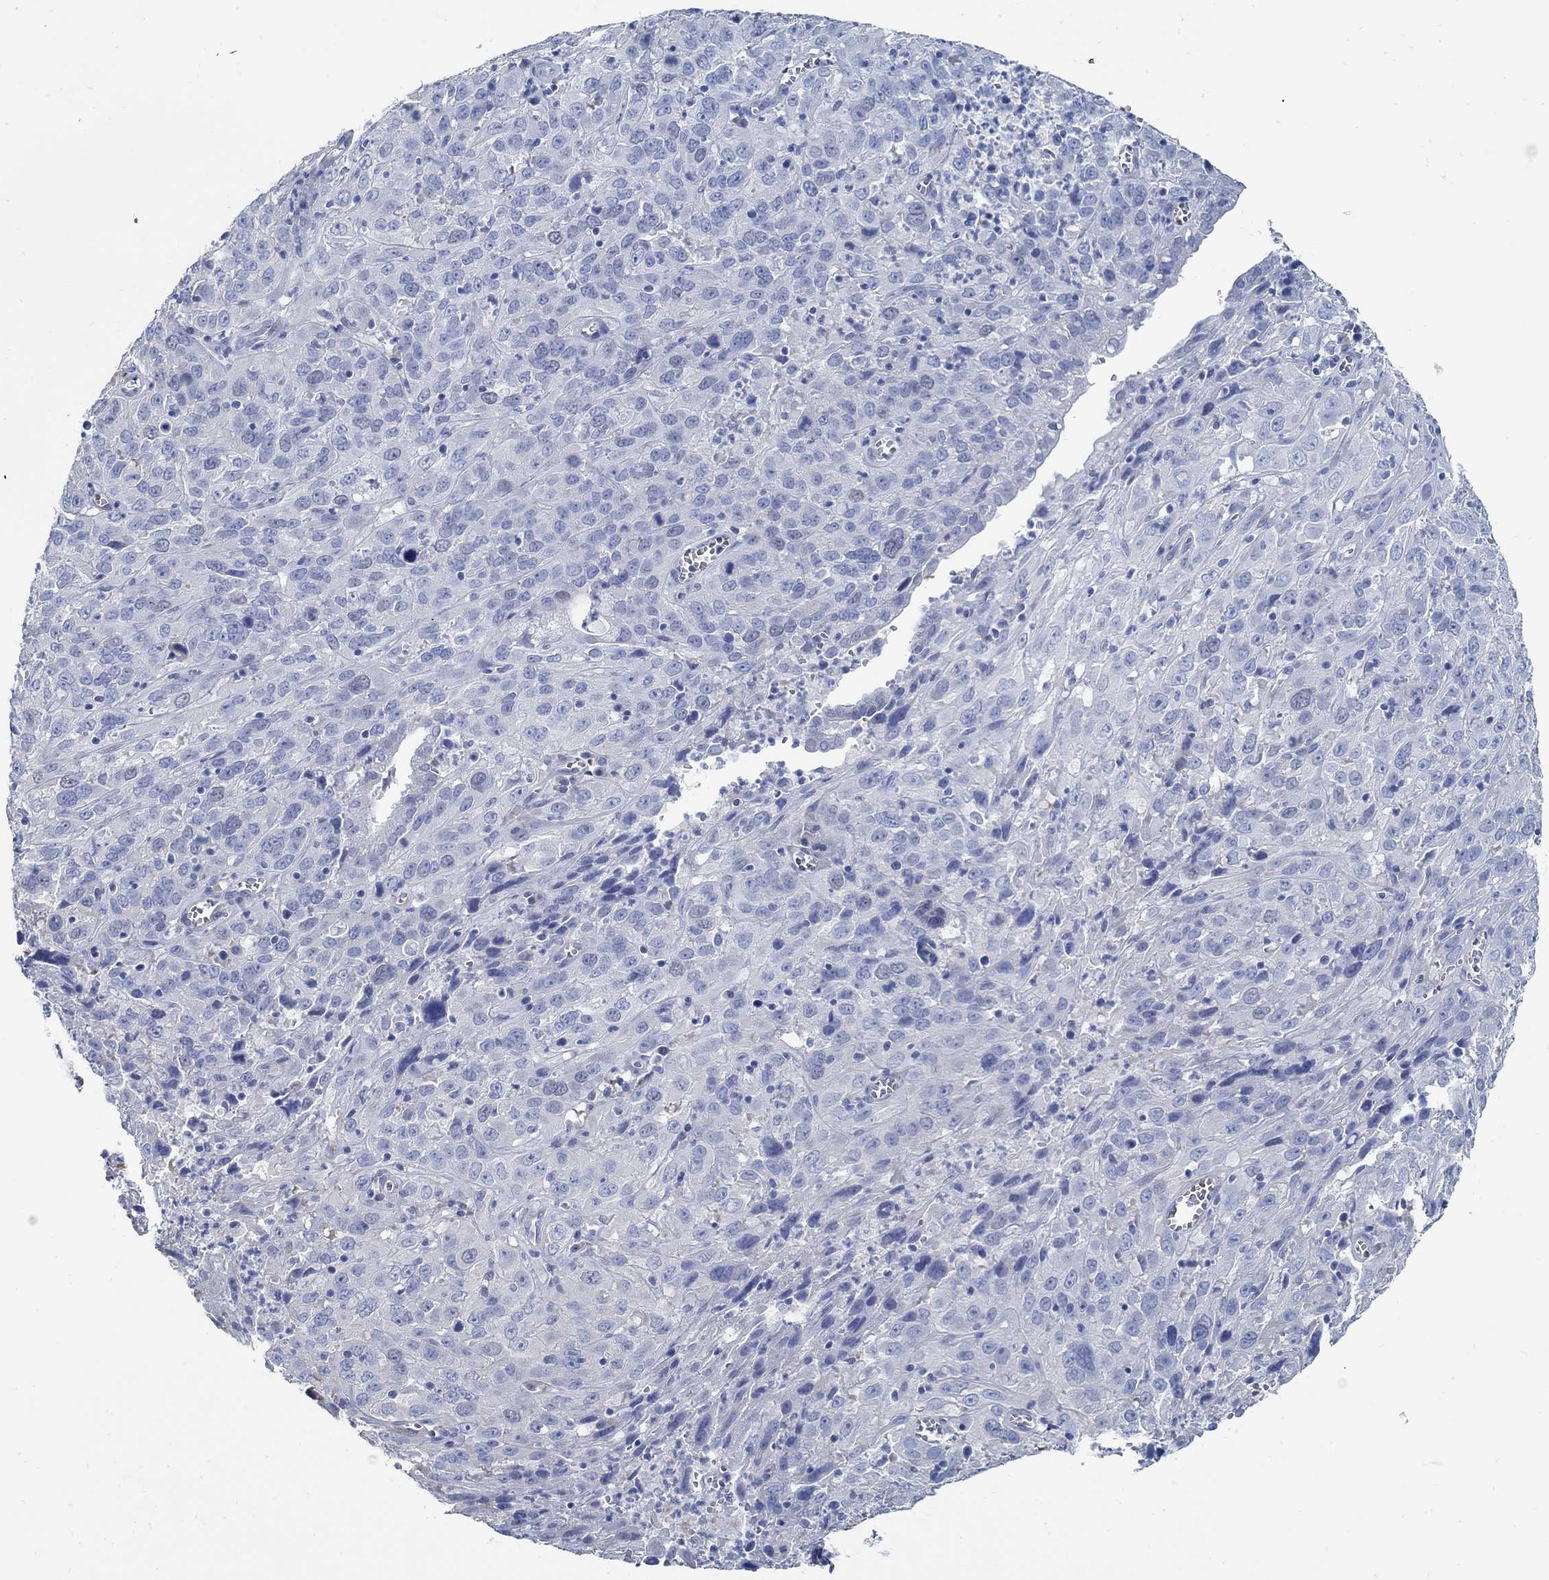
{"staining": {"intensity": "negative", "quantity": "none", "location": "none"}, "tissue": "cervical cancer", "cell_type": "Tumor cells", "image_type": "cancer", "snomed": [{"axis": "morphology", "description": "Squamous cell carcinoma, NOS"}, {"axis": "topography", "description": "Cervix"}], "caption": "This photomicrograph is of cervical cancer (squamous cell carcinoma) stained with immunohistochemistry (IHC) to label a protein in brown with the nuclei are counter-stained blue. There is no staining in tumor cells.", "gene": "C15orf39", "patient": {"sex": "female", "age": 32}}